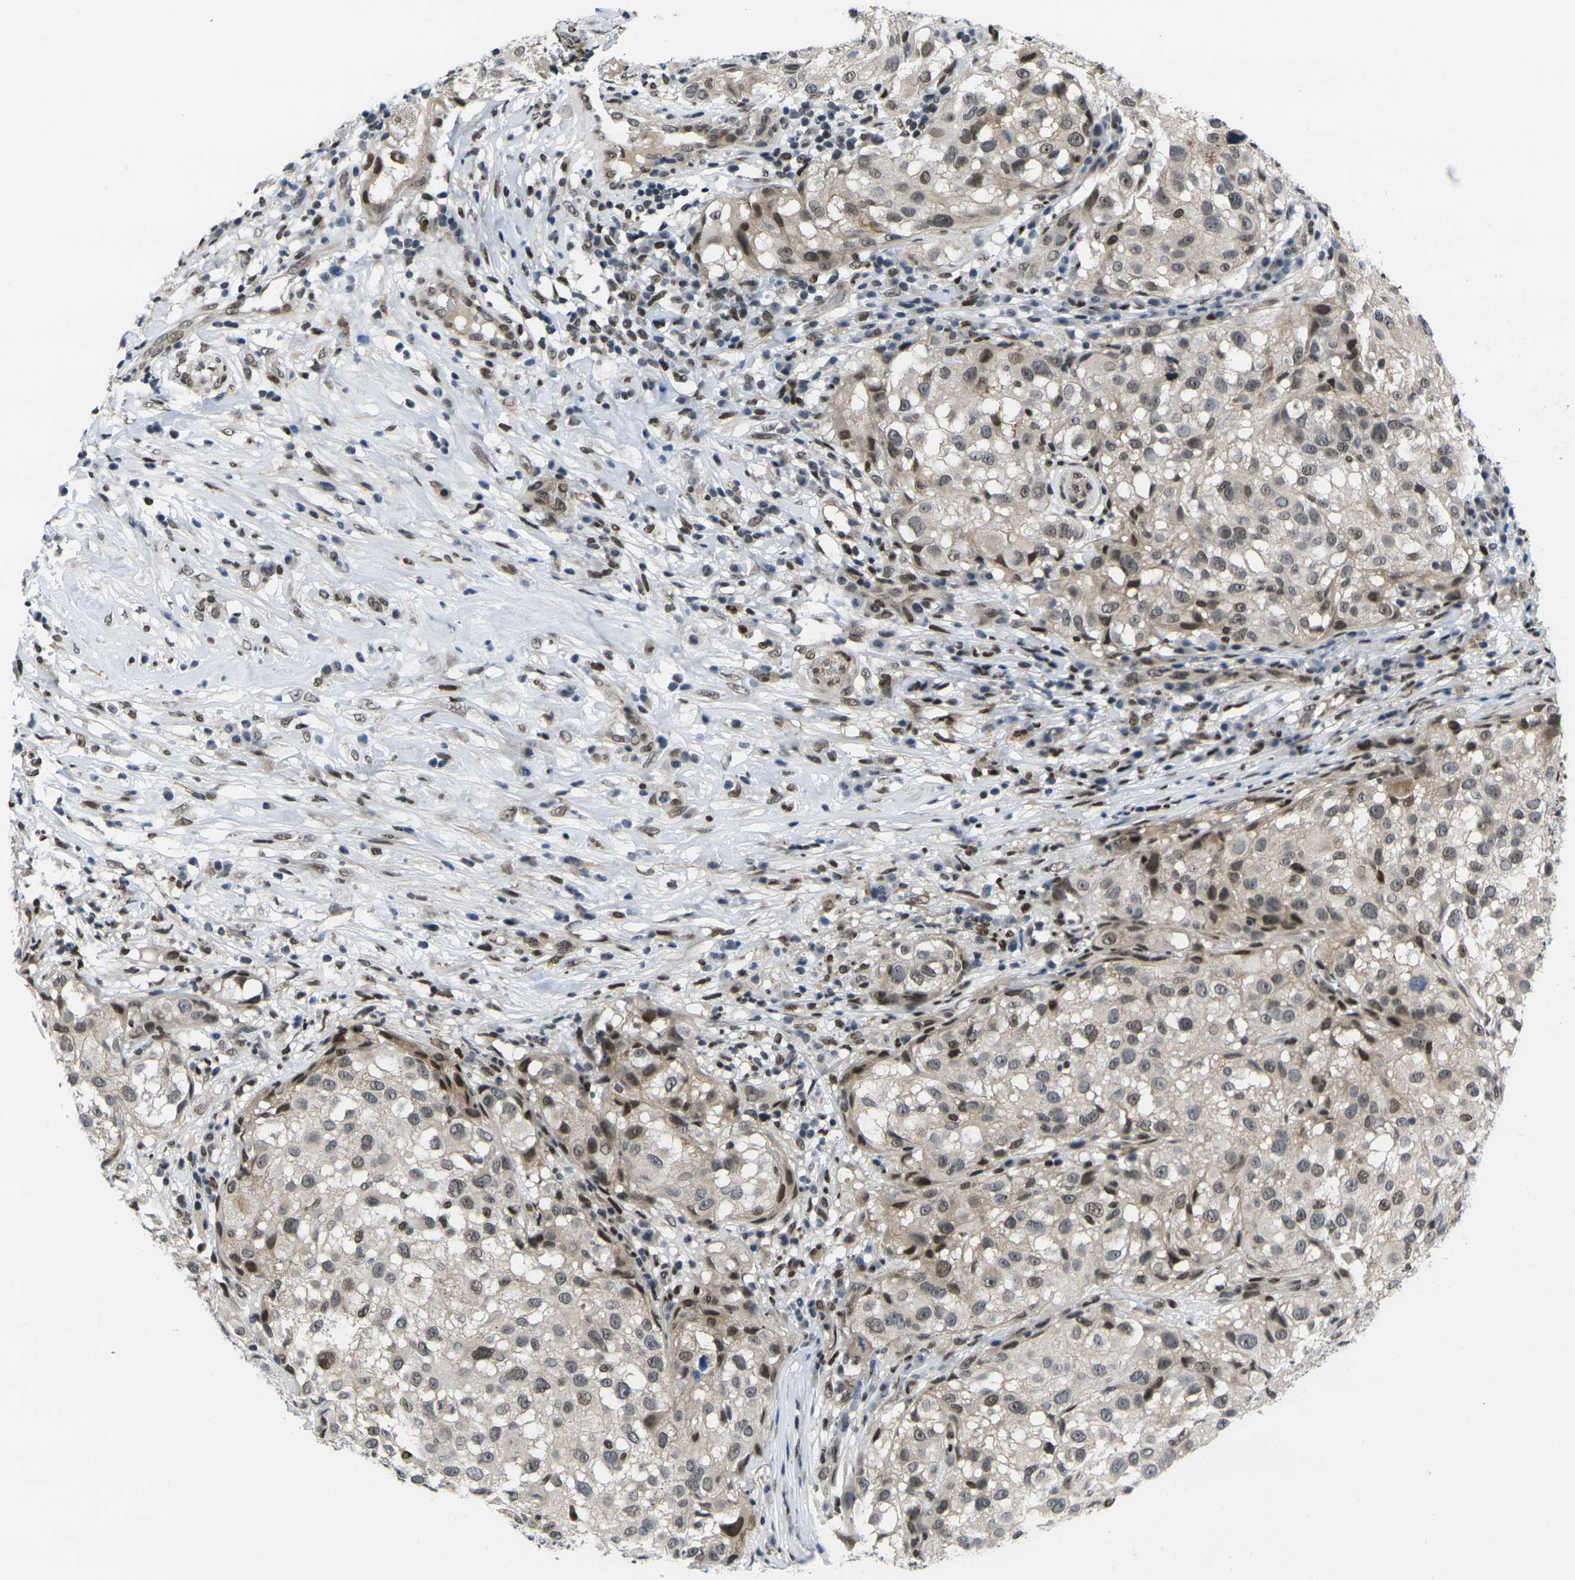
{"staining": {"intensity": "moderate", "quantity": "25%-75%", "location": "nuclear"}, "tissue": "melanoma", "cell_type": "Tumor cells", "image_type": "cancer", "snomed": [{"axis": "morphology", "description": "Necrosis, NOS"}, {"axis": "morphology", "description": "Malignant melanoma, NOS"}, {"axis": "topography", "description": "Skin"}], "caption": "IHC of human malignant melanoma exhibits medium levels of moderate nuclear expression in about 25%-75% of tumor cells. (Stains: DAB (3,3'-diaminobenzidine) in brown, nuclei in blue, Microscopy: brightfield microscopy at high magnification).", "gene": "RBM7", "patient": {"sex": "female", "age": 87}}